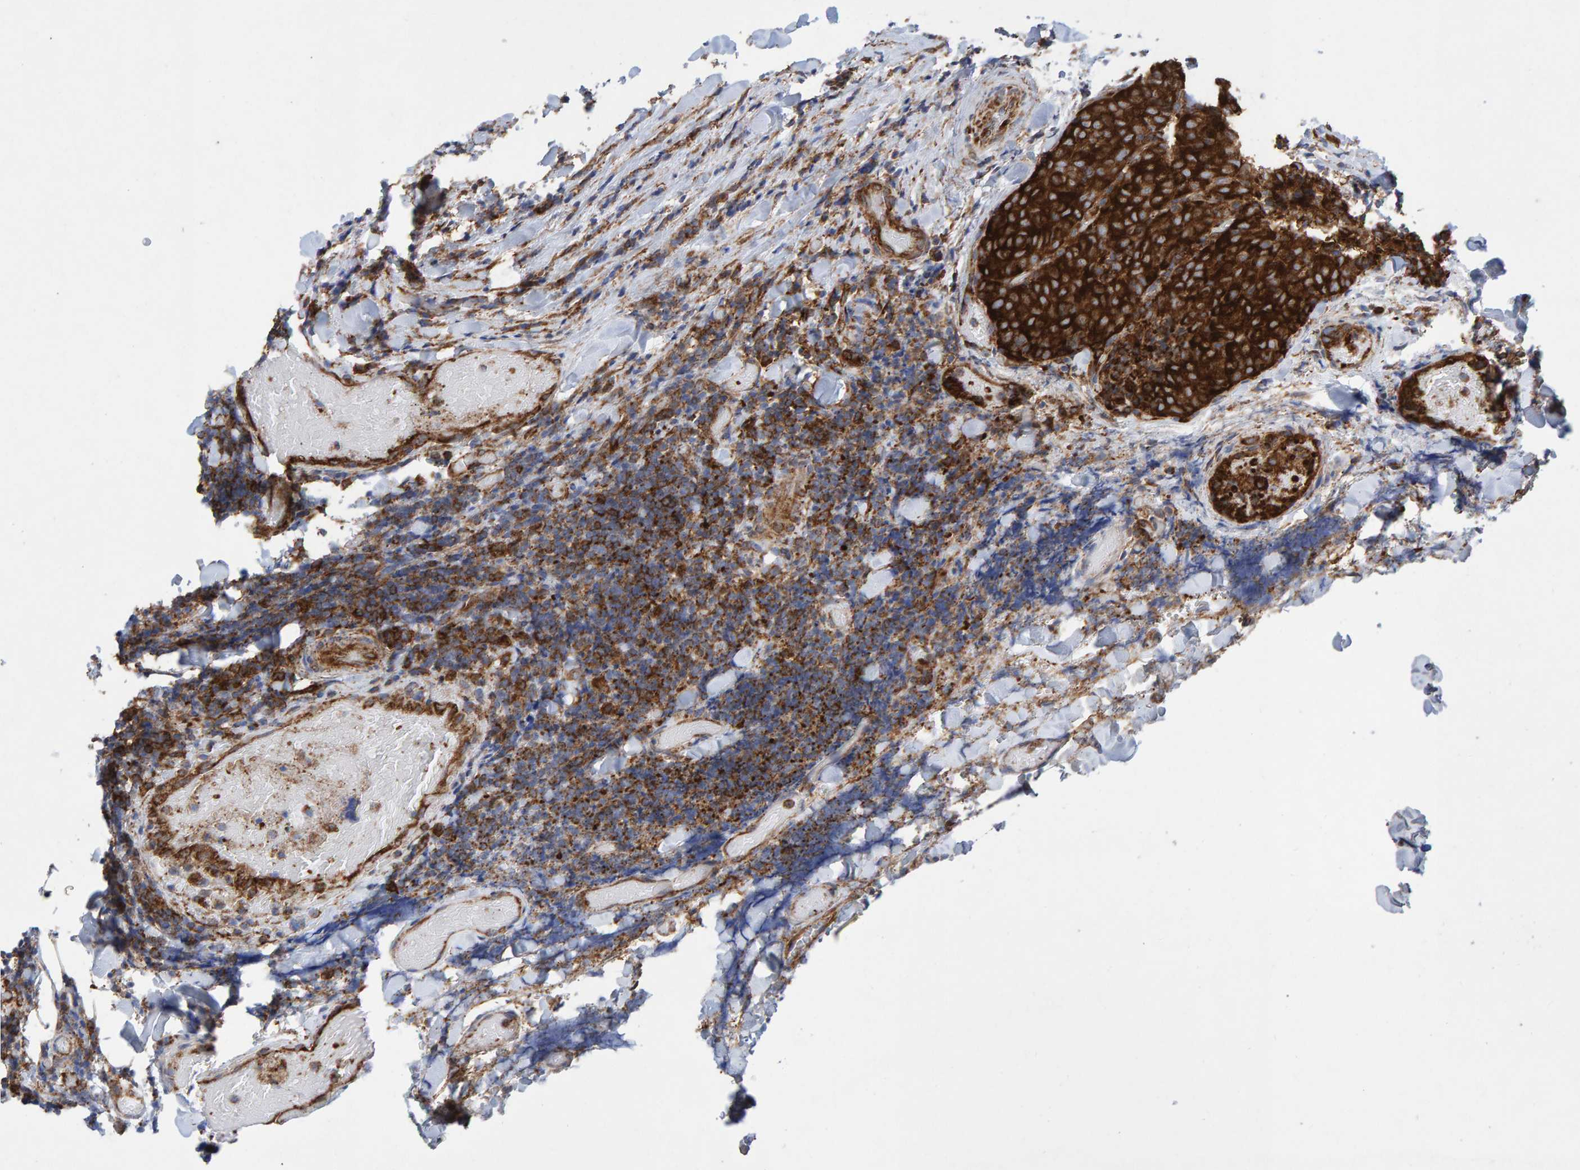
{"staining": {"intensity": "strong", "quantity": ">75%", "location": "cytoplasmic/membranous"}, "tissue": "thyroid cancer", "cell_type": "Tumor cells", "image_type": "cancer", "snomed": [{"axis": "morphology", "description": "Normal tissue, NOS"}, {"axis": "morphology", "description": "Papillary adenocarcinoma, NOS"}, {"axis": "topography", "description": "Thyroid gland"}], "caption": "Papillary adenocarcinoma (thyroid) stained for a protein displays strong cytoplasmic/membranous positivity in tumor cells.", "gene": "MVP", "patient": {"sex": "female", "age": 30}}